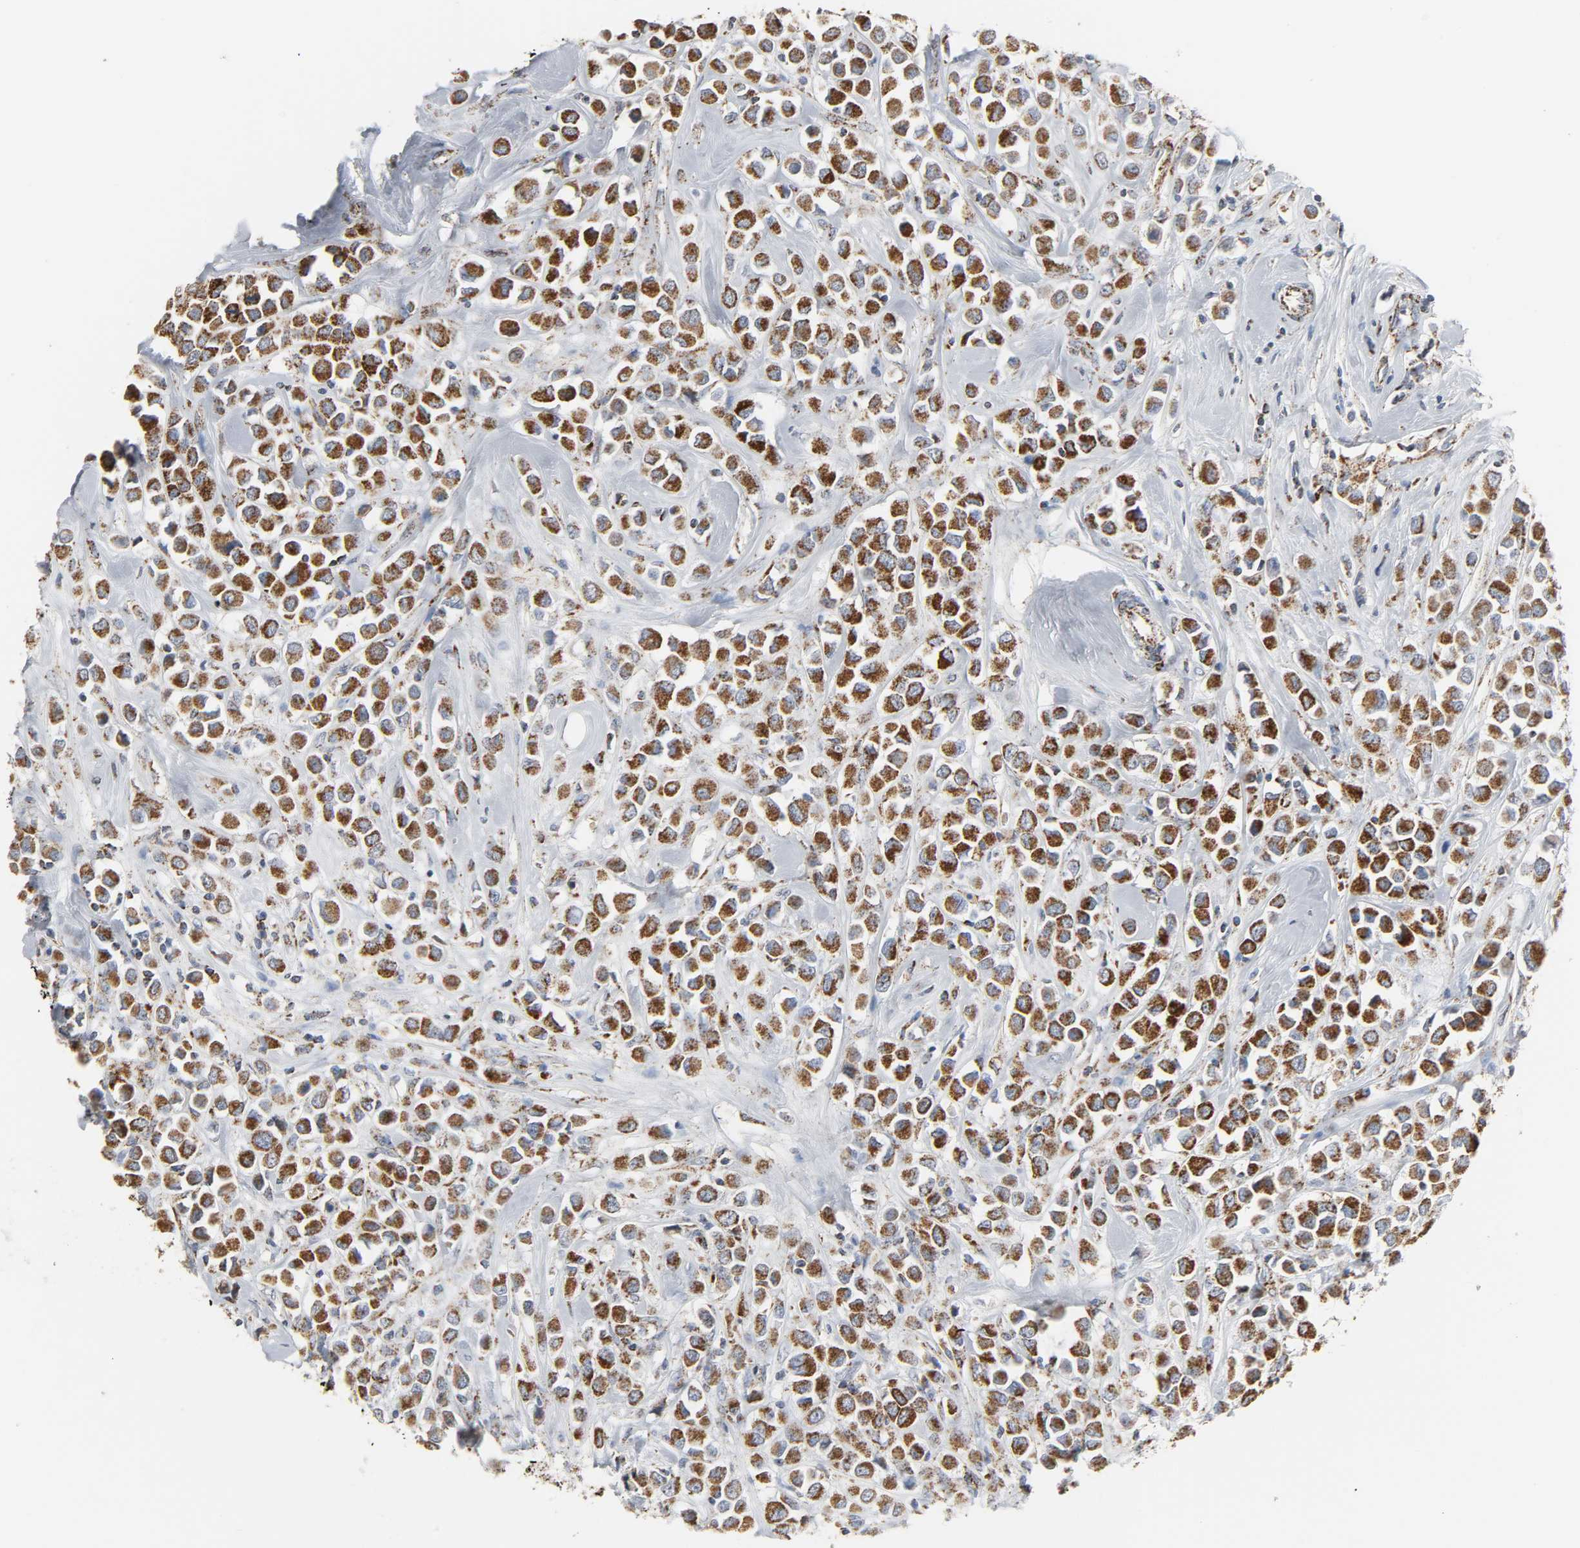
{"staining": {"intensity": "strong", "quantity": ">75%", "location": "cytoplasmic/membranous"}, "tissue": "breast cancer", "cell_type": "Tumor cells", "image_type": "cancer", "snomed": [{"axis": "morphology", "description": "Duct carcinoma"}, {"axis": "topography", "description": "Breast"}], "caption": "IHC histopathology image of human breast cancer (infiltrating ductal carcinoma) stained for a protein (brown), which demonstrates high levels of strong cytoplasmic/membranous positivity in approximately >75% of tumor cells.", "gene": "ACAT1", "patient": {"sex": "female", "age": 61}}